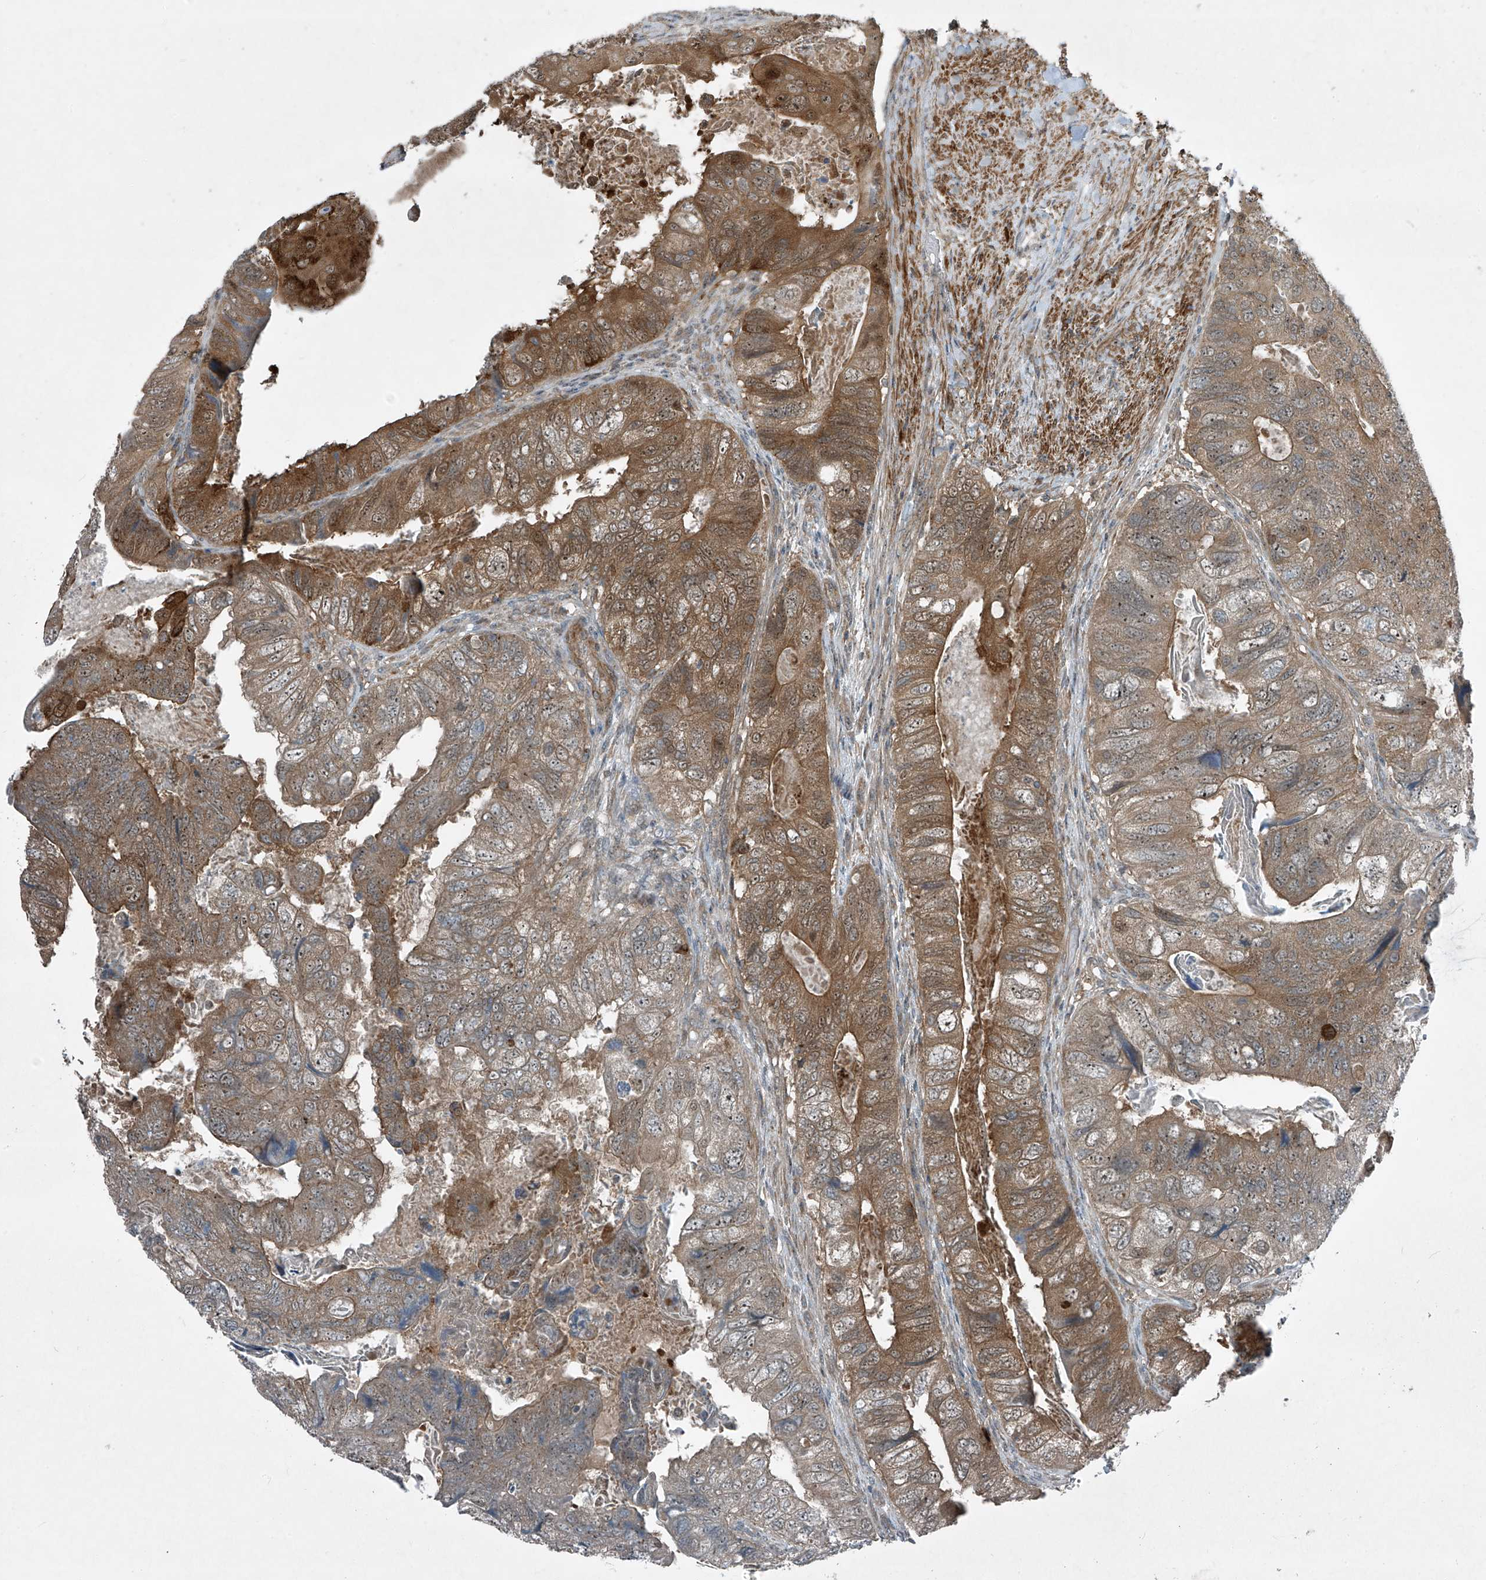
{"staining": {"intensity": "moderate", "quantity": ">75%", "location": "cytoplasmic/membranous,nuclear"}, "tissue": "colorectal cancer", "cell_type": "Tumor cells", "image_type": "cancer", "snomed": [{"axis": "morphology", "description": "Adenocarcinoma, NOS"}, {"axis": "topography", "description": "Rectum"}], "caption": "Colorectal cancer (adenocarcinoma) tissue shows moderate cytoplasmic/membranous and nuclear expression in approximately >75% of tumor cells, visualized by immunohistochemistry.", "gene": "PPCS", "patient": {"sex": "male", "age": 63}}